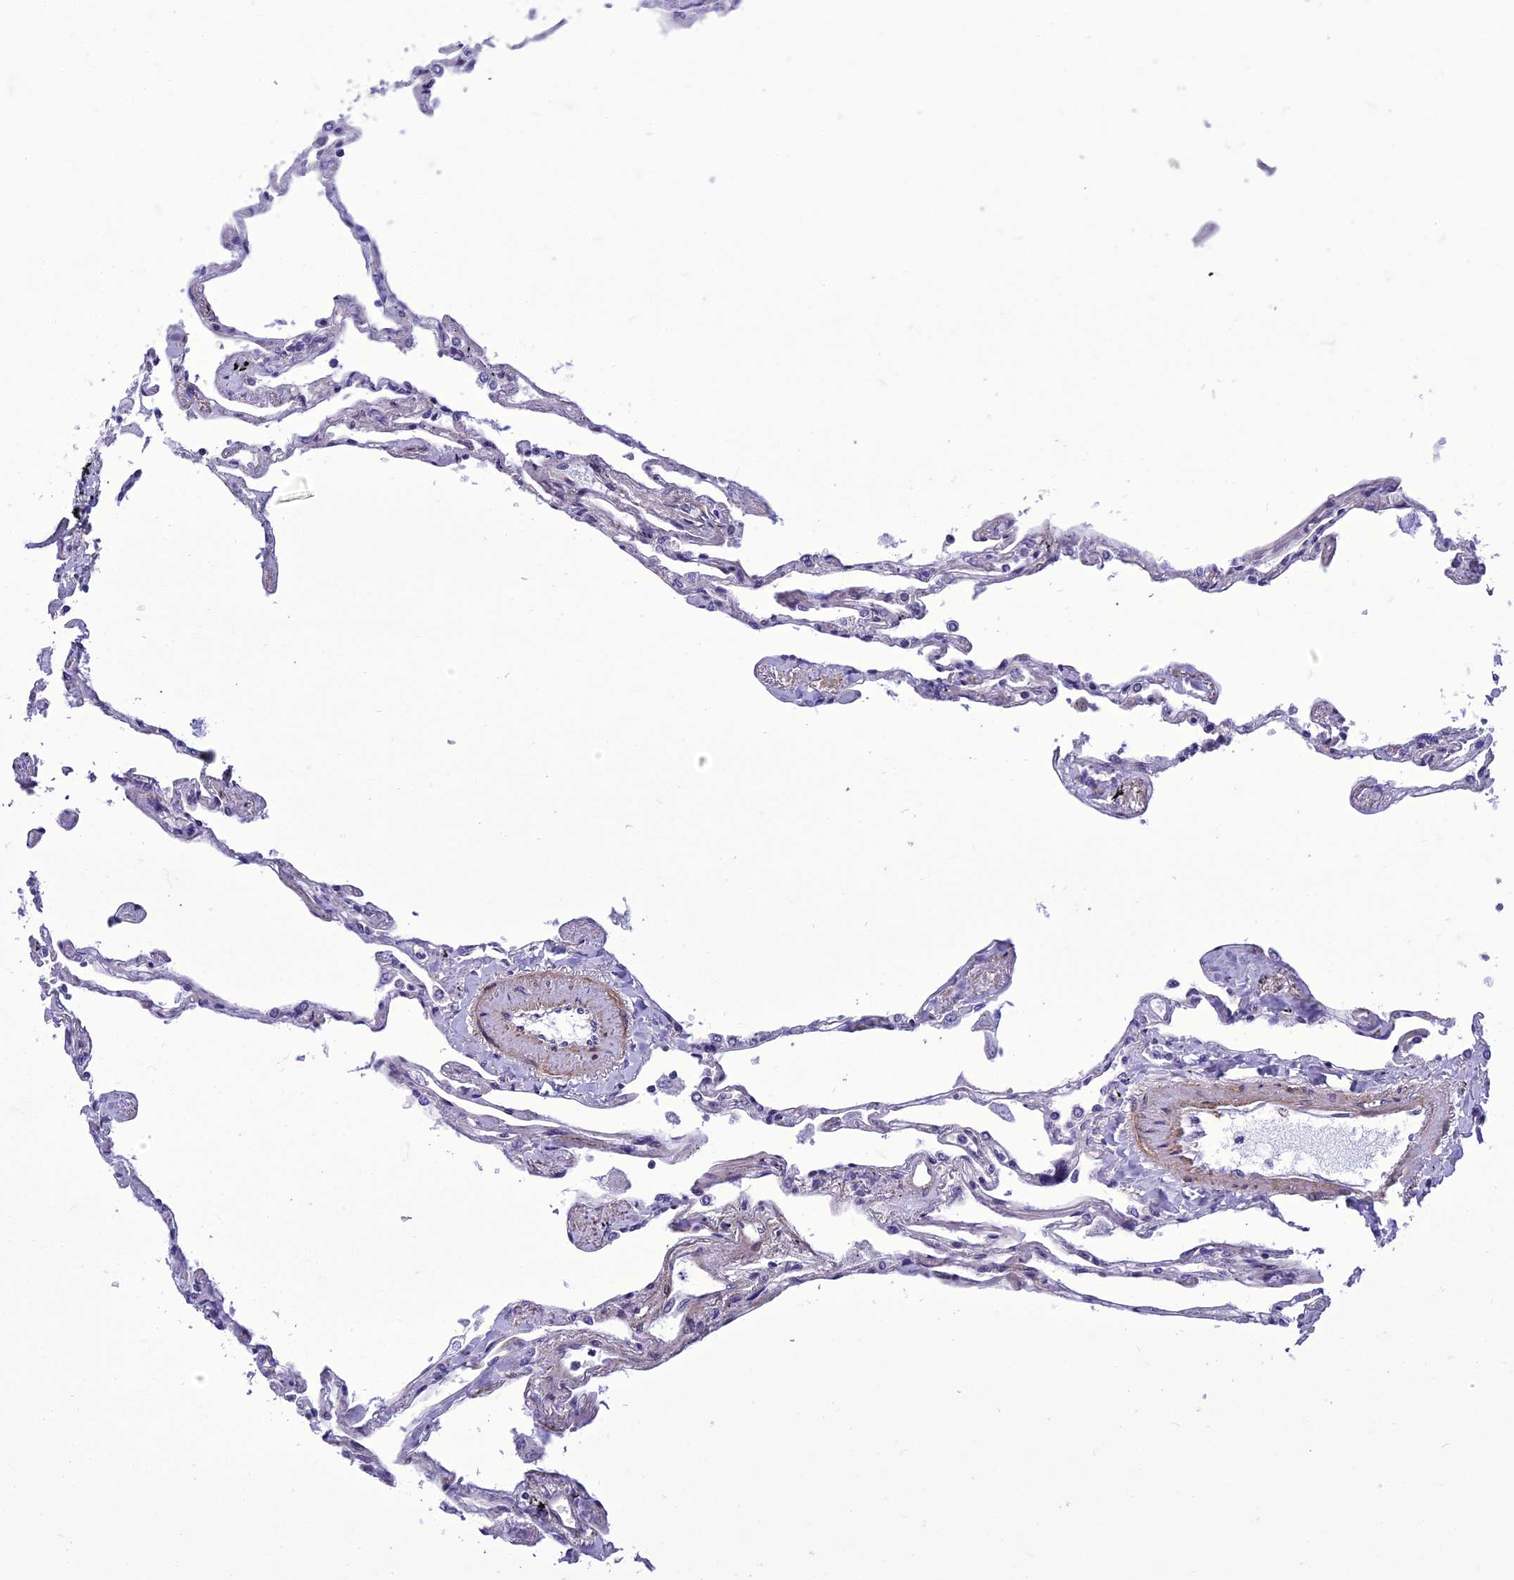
{"staining": {"intensity": "negative", "quantity": "none", "location": "none"}, "tissue": "lung", "cell_type": "Alveolar cells", "image_type": "normal", "snomed": [{"axis": "morphology", "description": "Normal tissue, NOS"}, {"axis": "topography", "description": "Lung"}], "caption": "Photomicrograph shows no significant protein expression in alveolar cells of unremarkable lung.", "gene": "GAB4", "patient": {"sex": "female", "age": 67}}